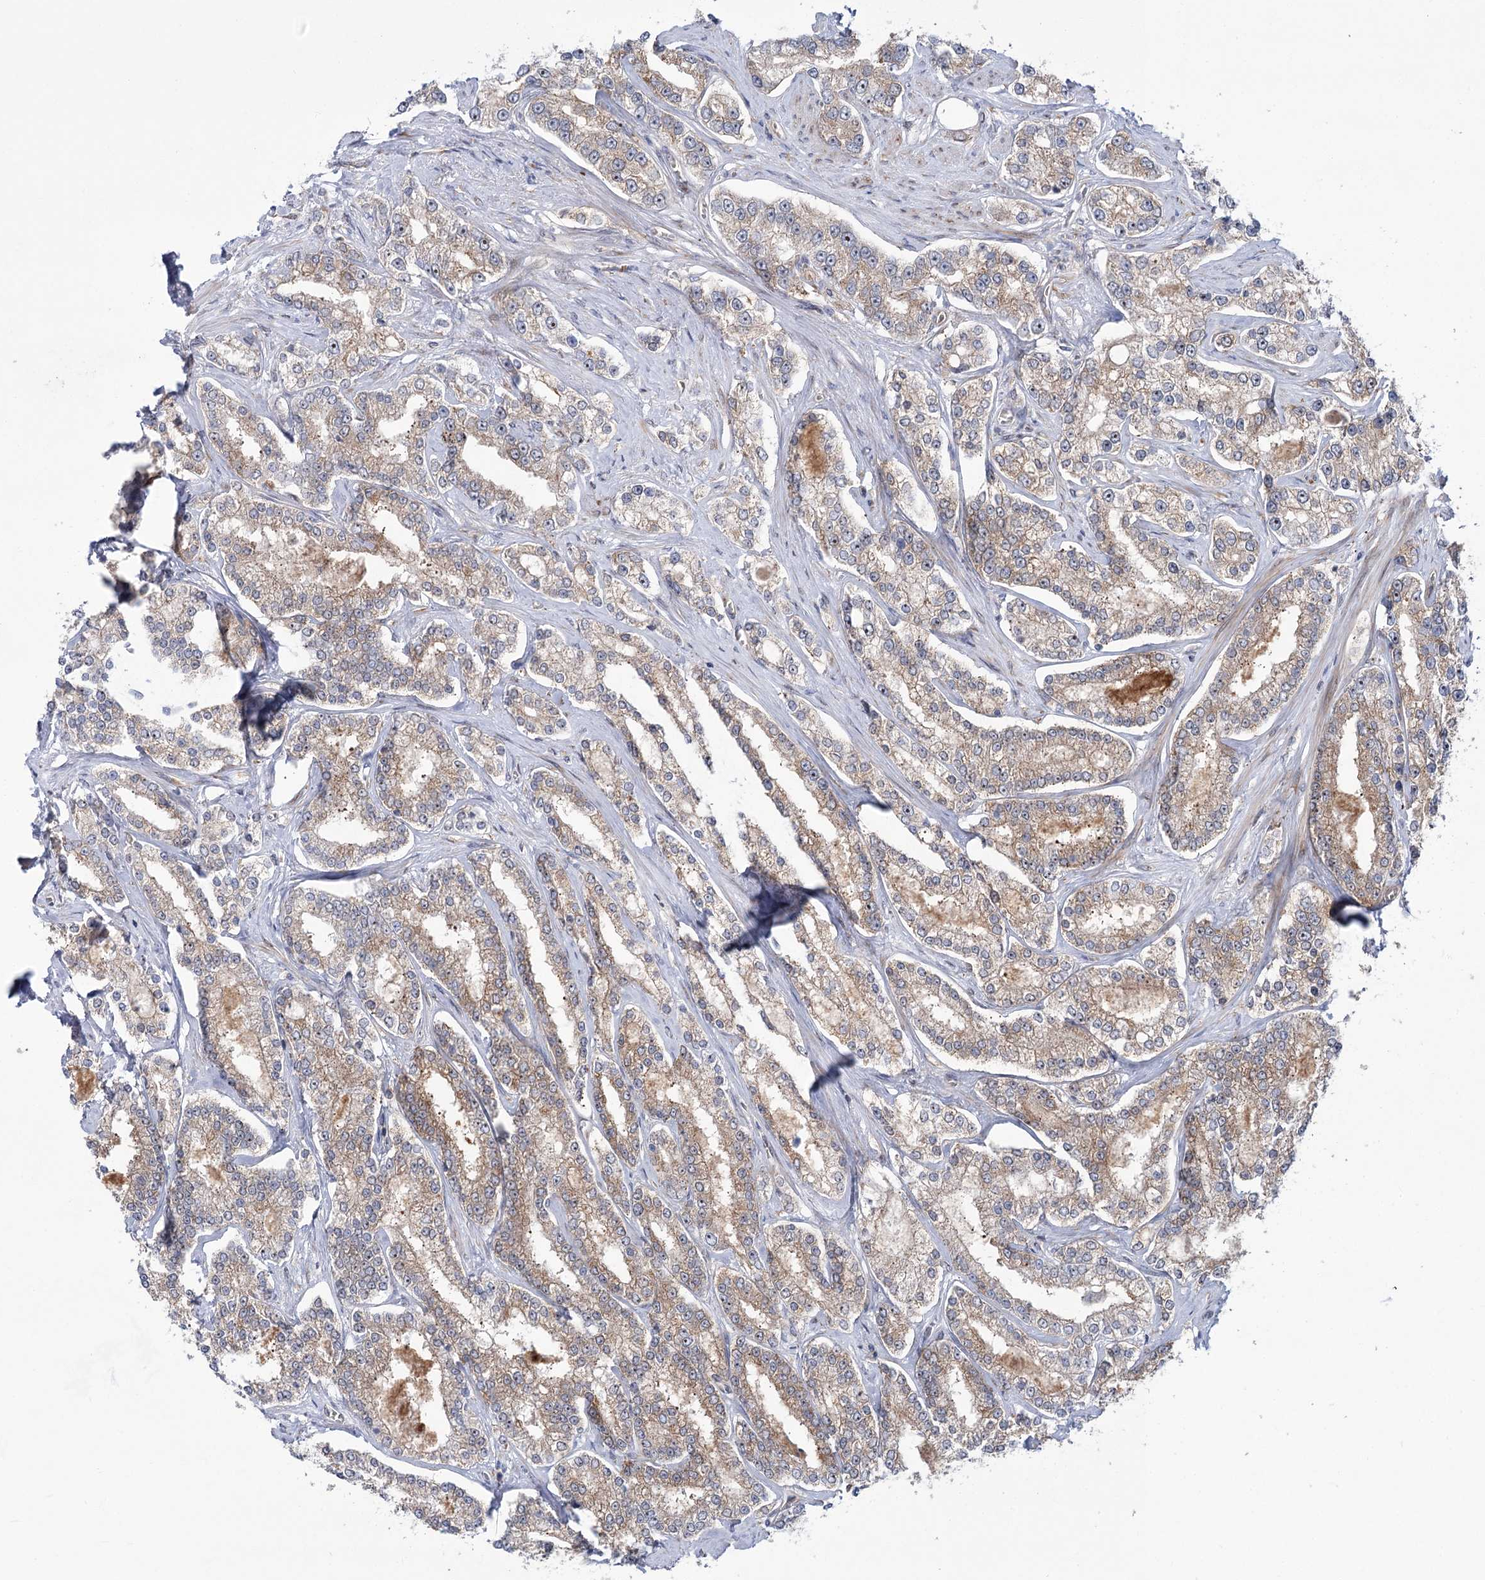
{"staining": {"intensity": "weak", "quantity": "25%-75%", "location": "cytoplasmic/membranous"}, "tissue": "prostate cancer", "cell_type": "Tumor cells", "image_type": "cancer", "snomed": [{"axis": "morphology", "description": "Normal tissue, NOS"}, {"axis": "morphology", "description": "Adenocarcinoma, High grade"}, {"axis": "topography", "description": "Prostate"}], "caption": "High-grade adenocarcinoma (prostate) stained for a protein reveals weak cytoplasmic/membranous positivity in tumor cells.", "gene": "VWA2", "patient": {"sex": "male", "age": 83}}